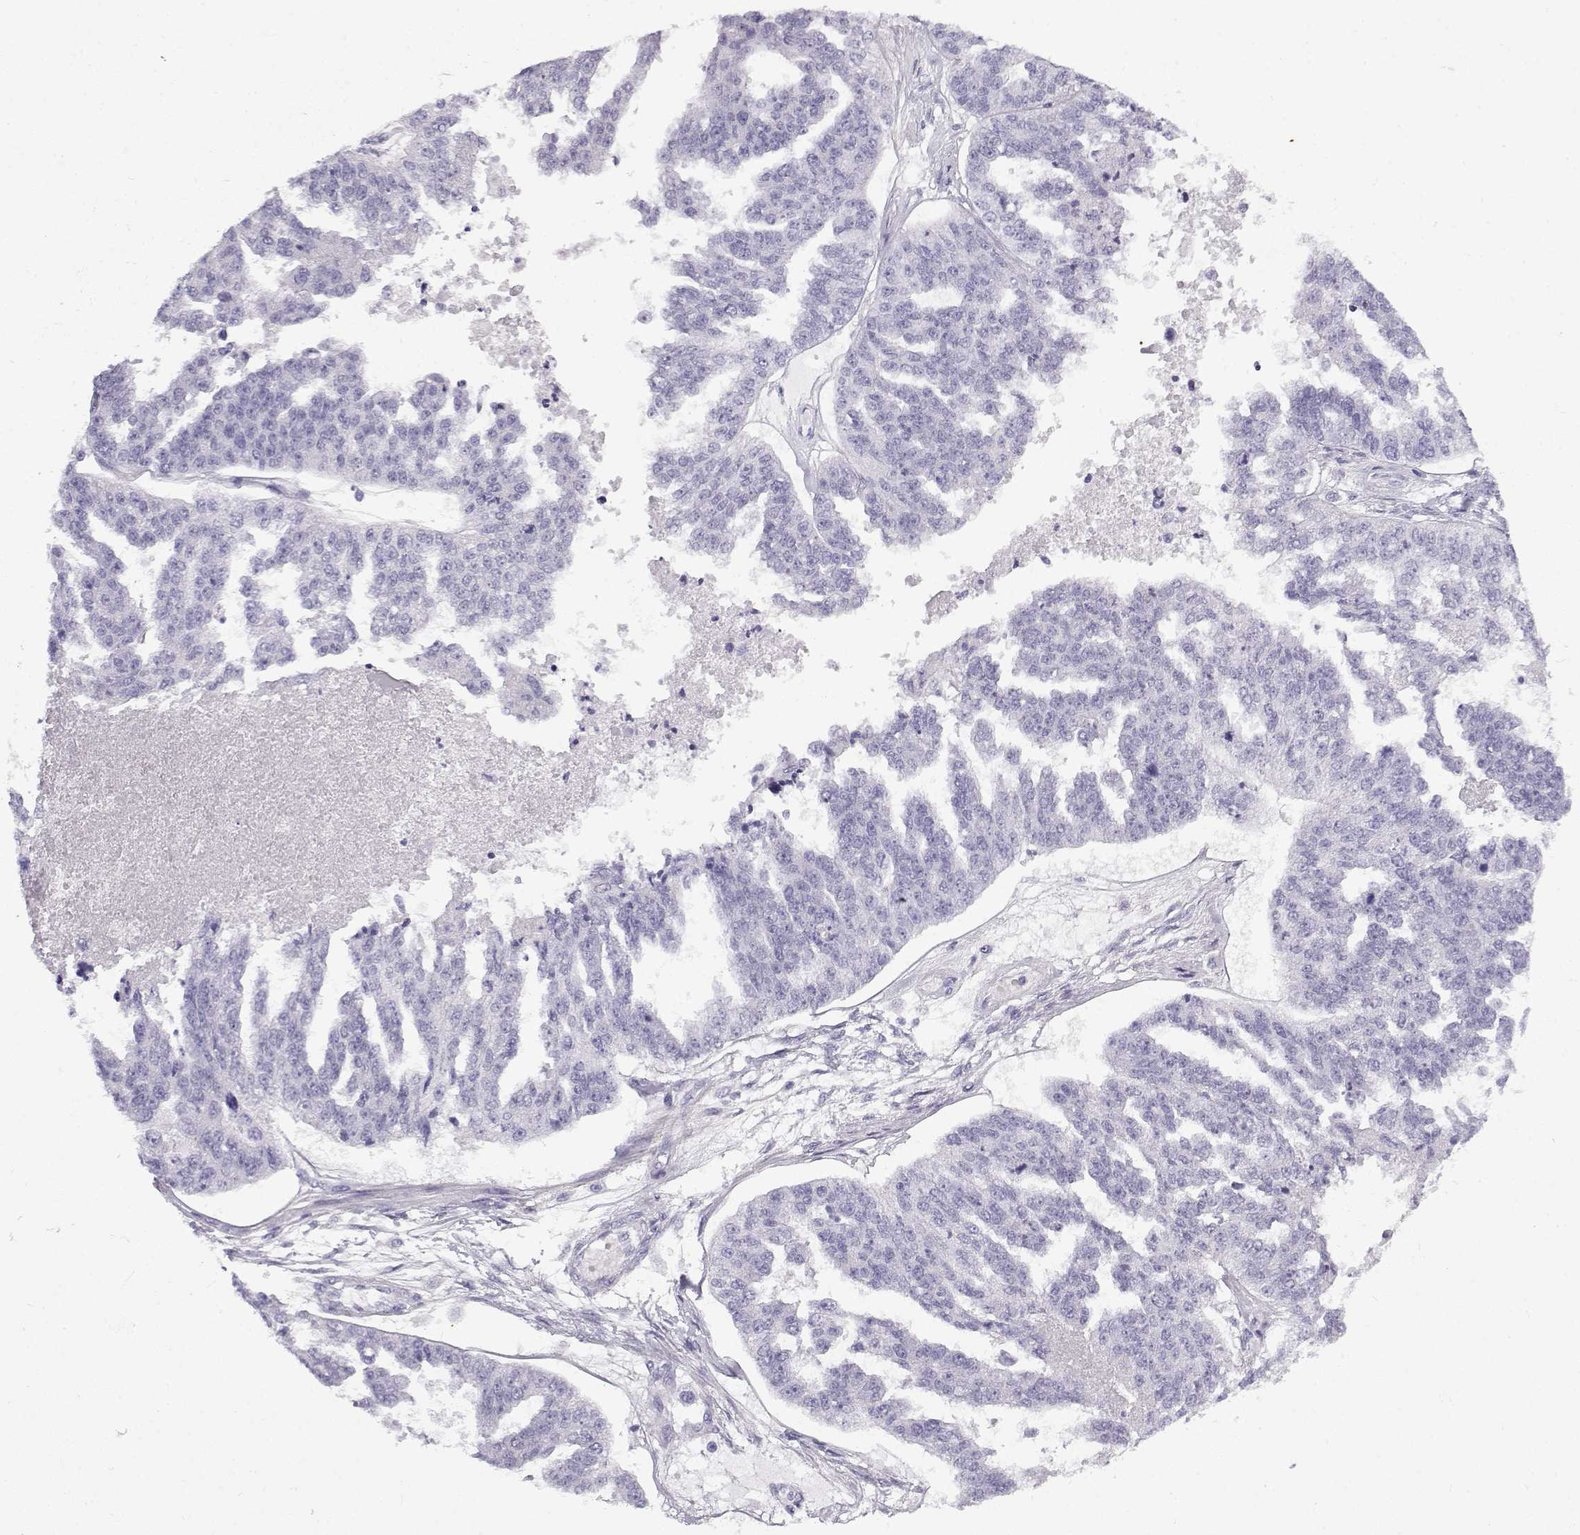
{"staining": {"intensity": "negative", "quantity": "none", "location": "none"}, "tissue": "ovarian cancer", "cell_type": "Tumor cells", "image_type": "cancer", "snomed": [{"axis": "morphology", "description": "Cystadenocarcinoma, serous, NOS"}, {"axis": "topography", "description": "Ovary"}], "caption": "Ovarian cancer stained for a protein using immunohistochemistry (IHC) displays no positivity tumor cells.", "gene": "GTSF1L", "patient": {"sex": "female", "age": 58}}